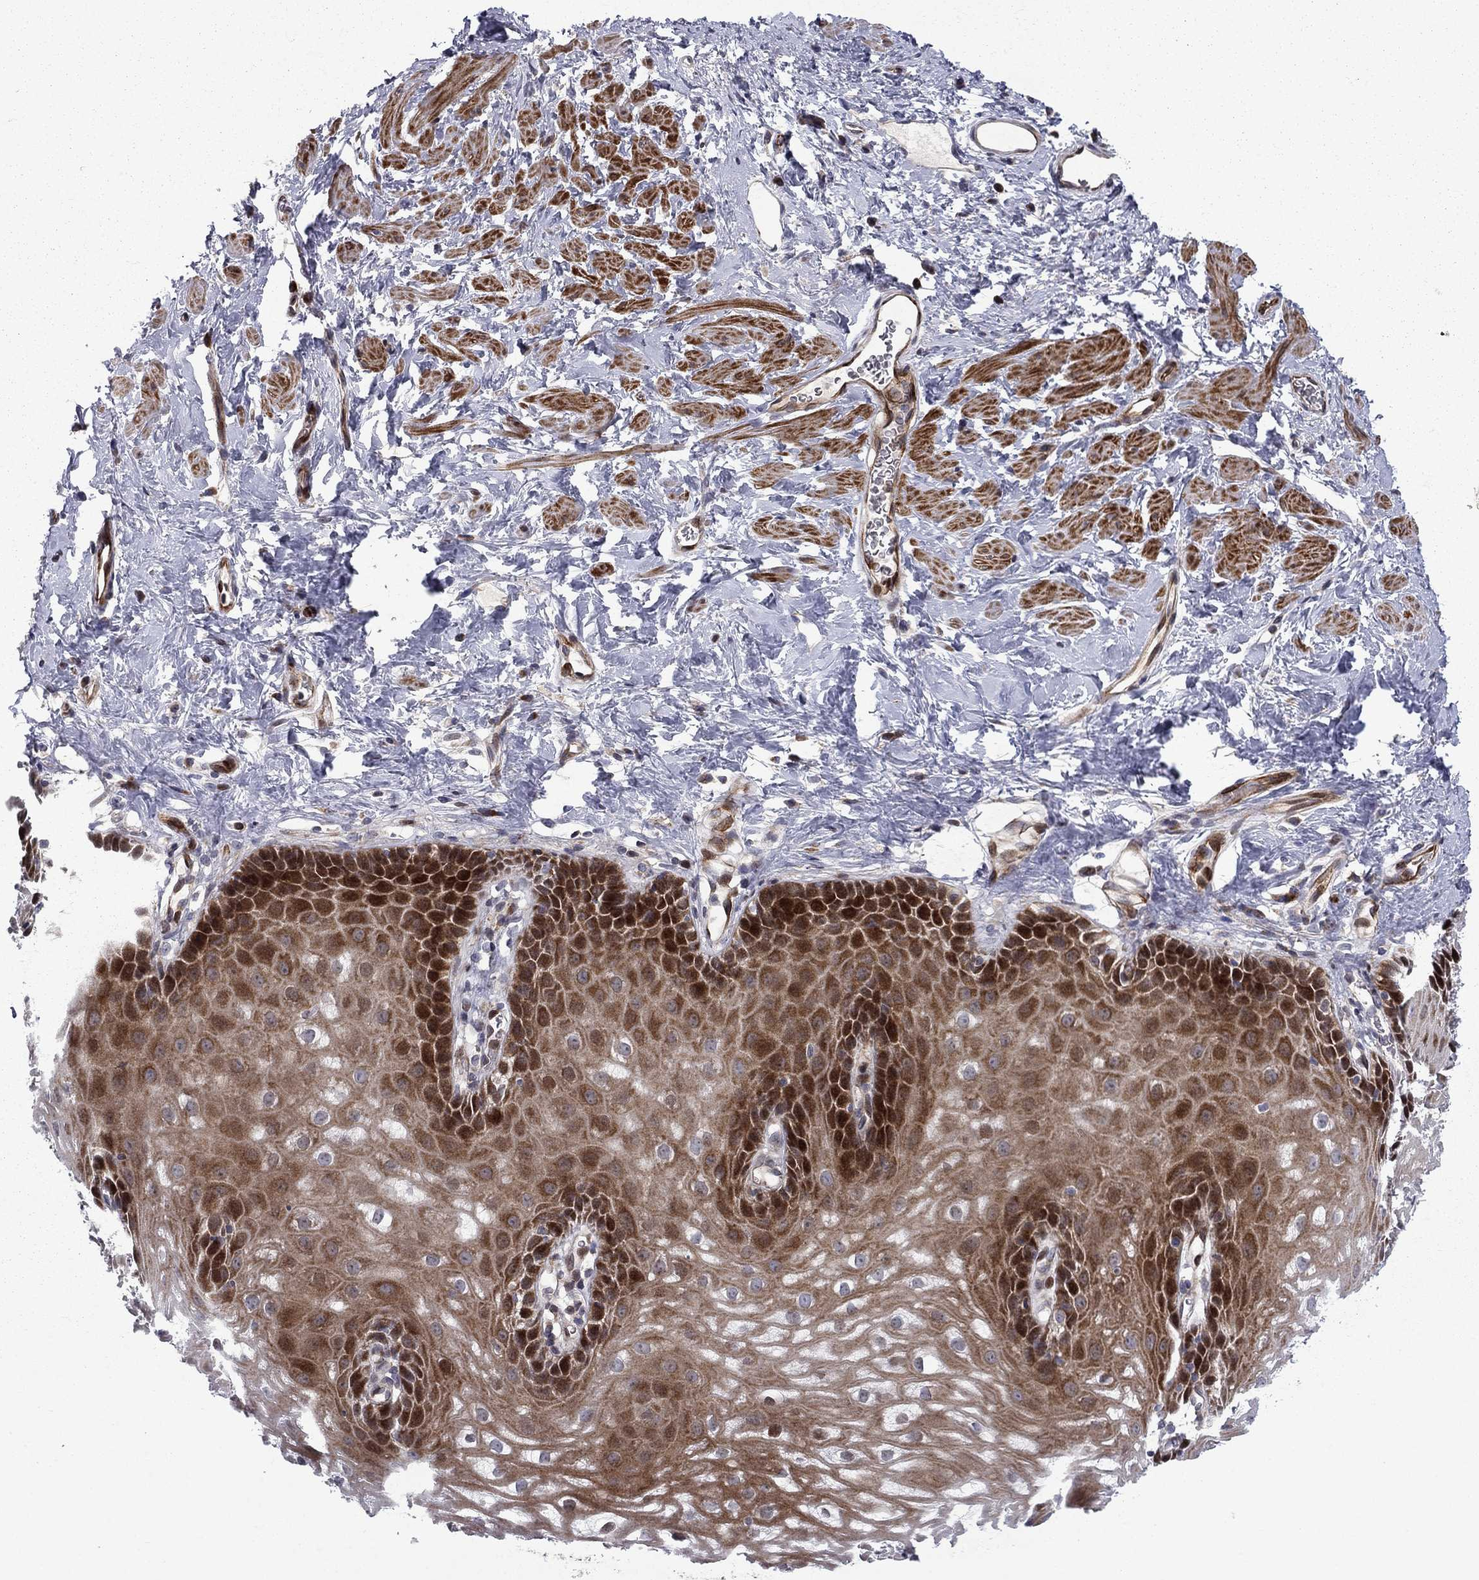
{"staining": {"intensity": "strong", "quantity": "25%-75%", "location": "cytoplasmic/membranous,nuclear"}, "tissue": "esophagus", "cell_type": "Squamous epithelial cells", "image_type": "normal", "snomed": [{"axis": "morphology", "description": "Normal tissue, NOS"}, {"axis": "topography", "description": "Esophagus"}], "caption": "A histopathology image of esophagus stained for a protein exhibits strong cytoplasmic/membranous,nuclear brown staining in squamous epithelial cells.", "gene": "MIOS", "patient": {"sex": "male", "age": 64}}